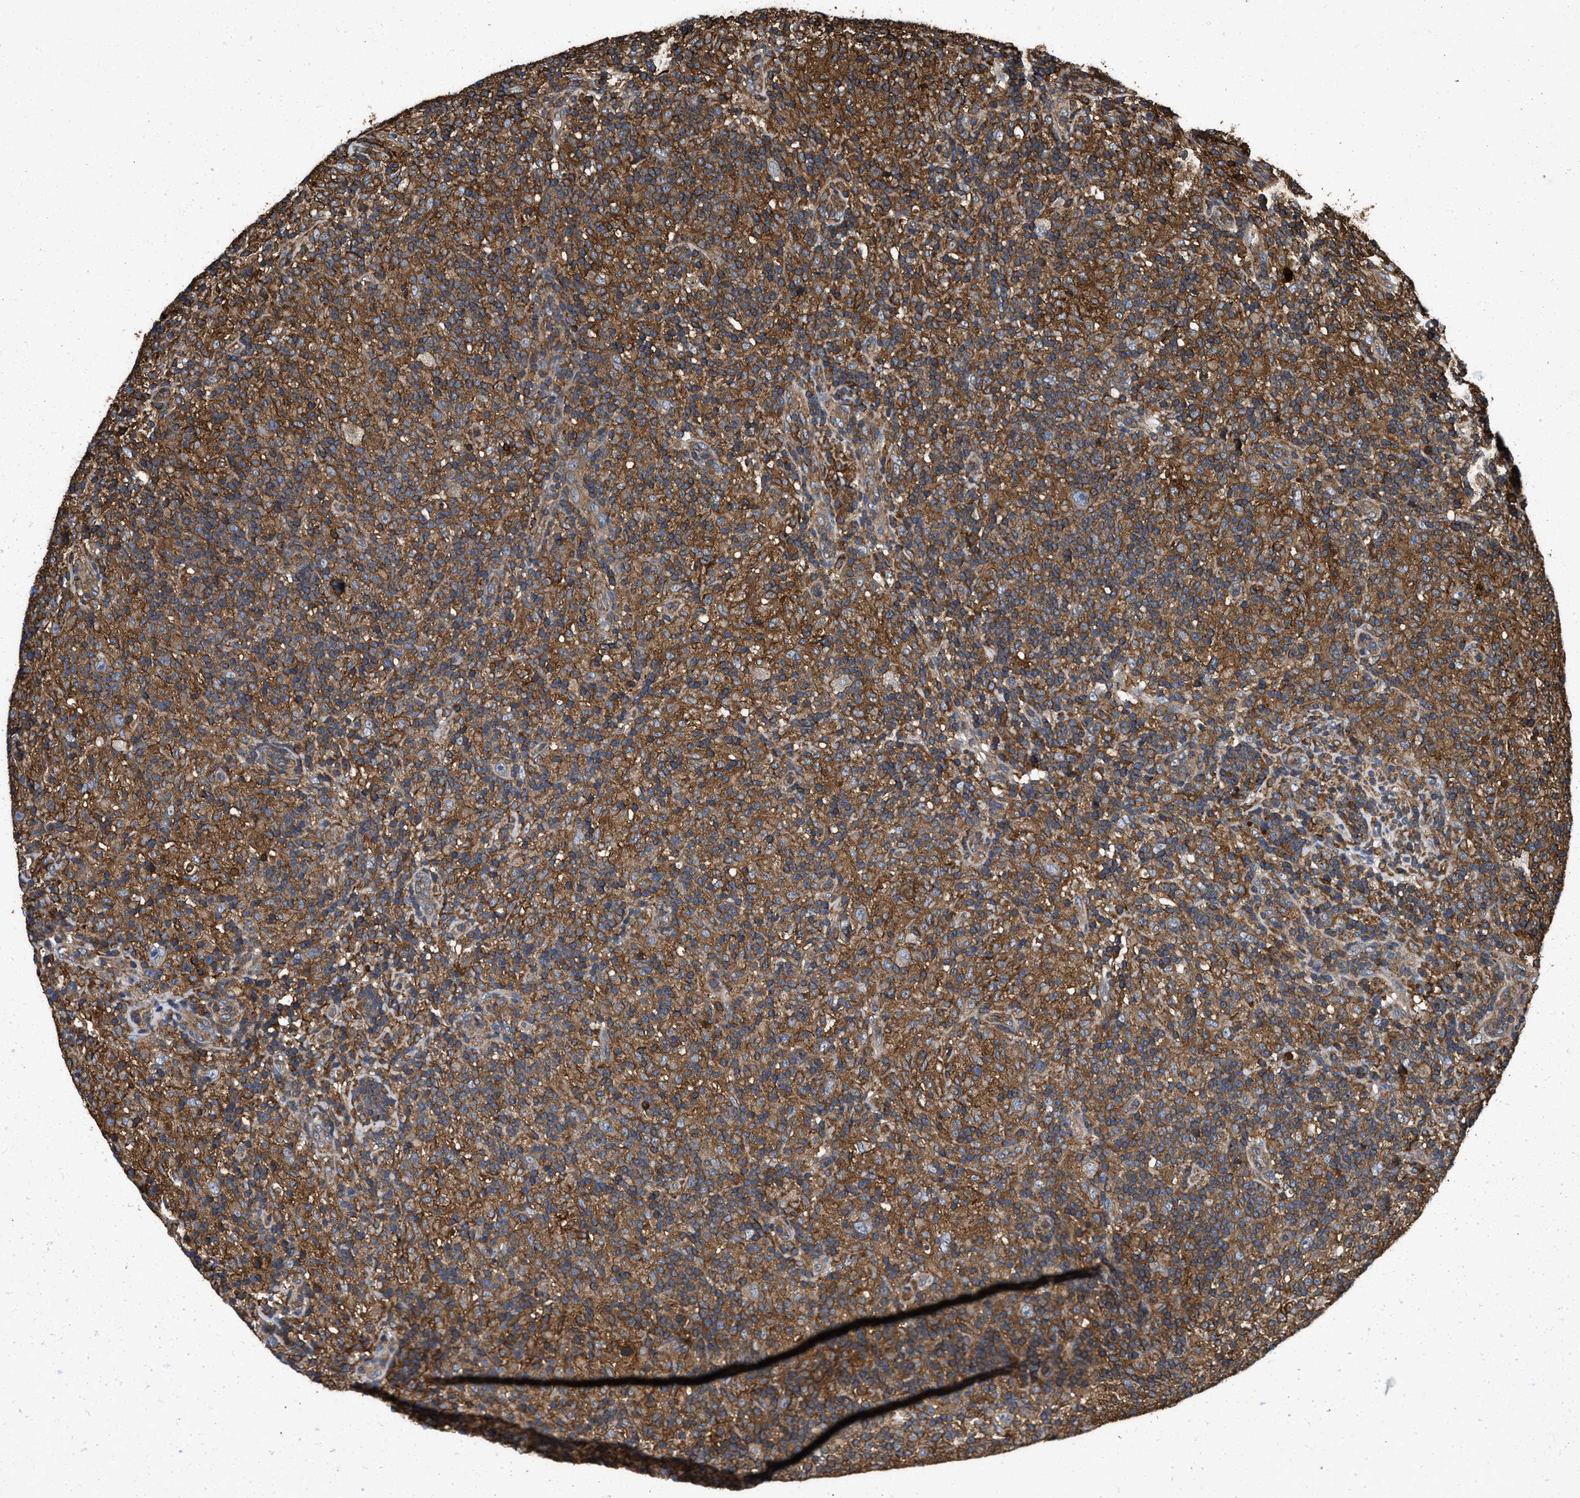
{"staining": {"intensity": "weak", "quantity": "25%-75%", "location": "cytoplasmic/membranous"}, "tissue": "lymphoma", "cell_type": "Tumor cells", "image_type": "cancer", "snomed": [{"axis": "morphology", "description": "Hodgkin's disease, NOS"}, {"axis": "topography", "description": "Lymph node"}], "caption": "The immunohistochemical stain shows weak cytoplasmic/membranous staining in tumor cells of Hodgkin's disease tissue.", "gene": "LINGO2", "patient": {"sex": "male", "age": 70}}